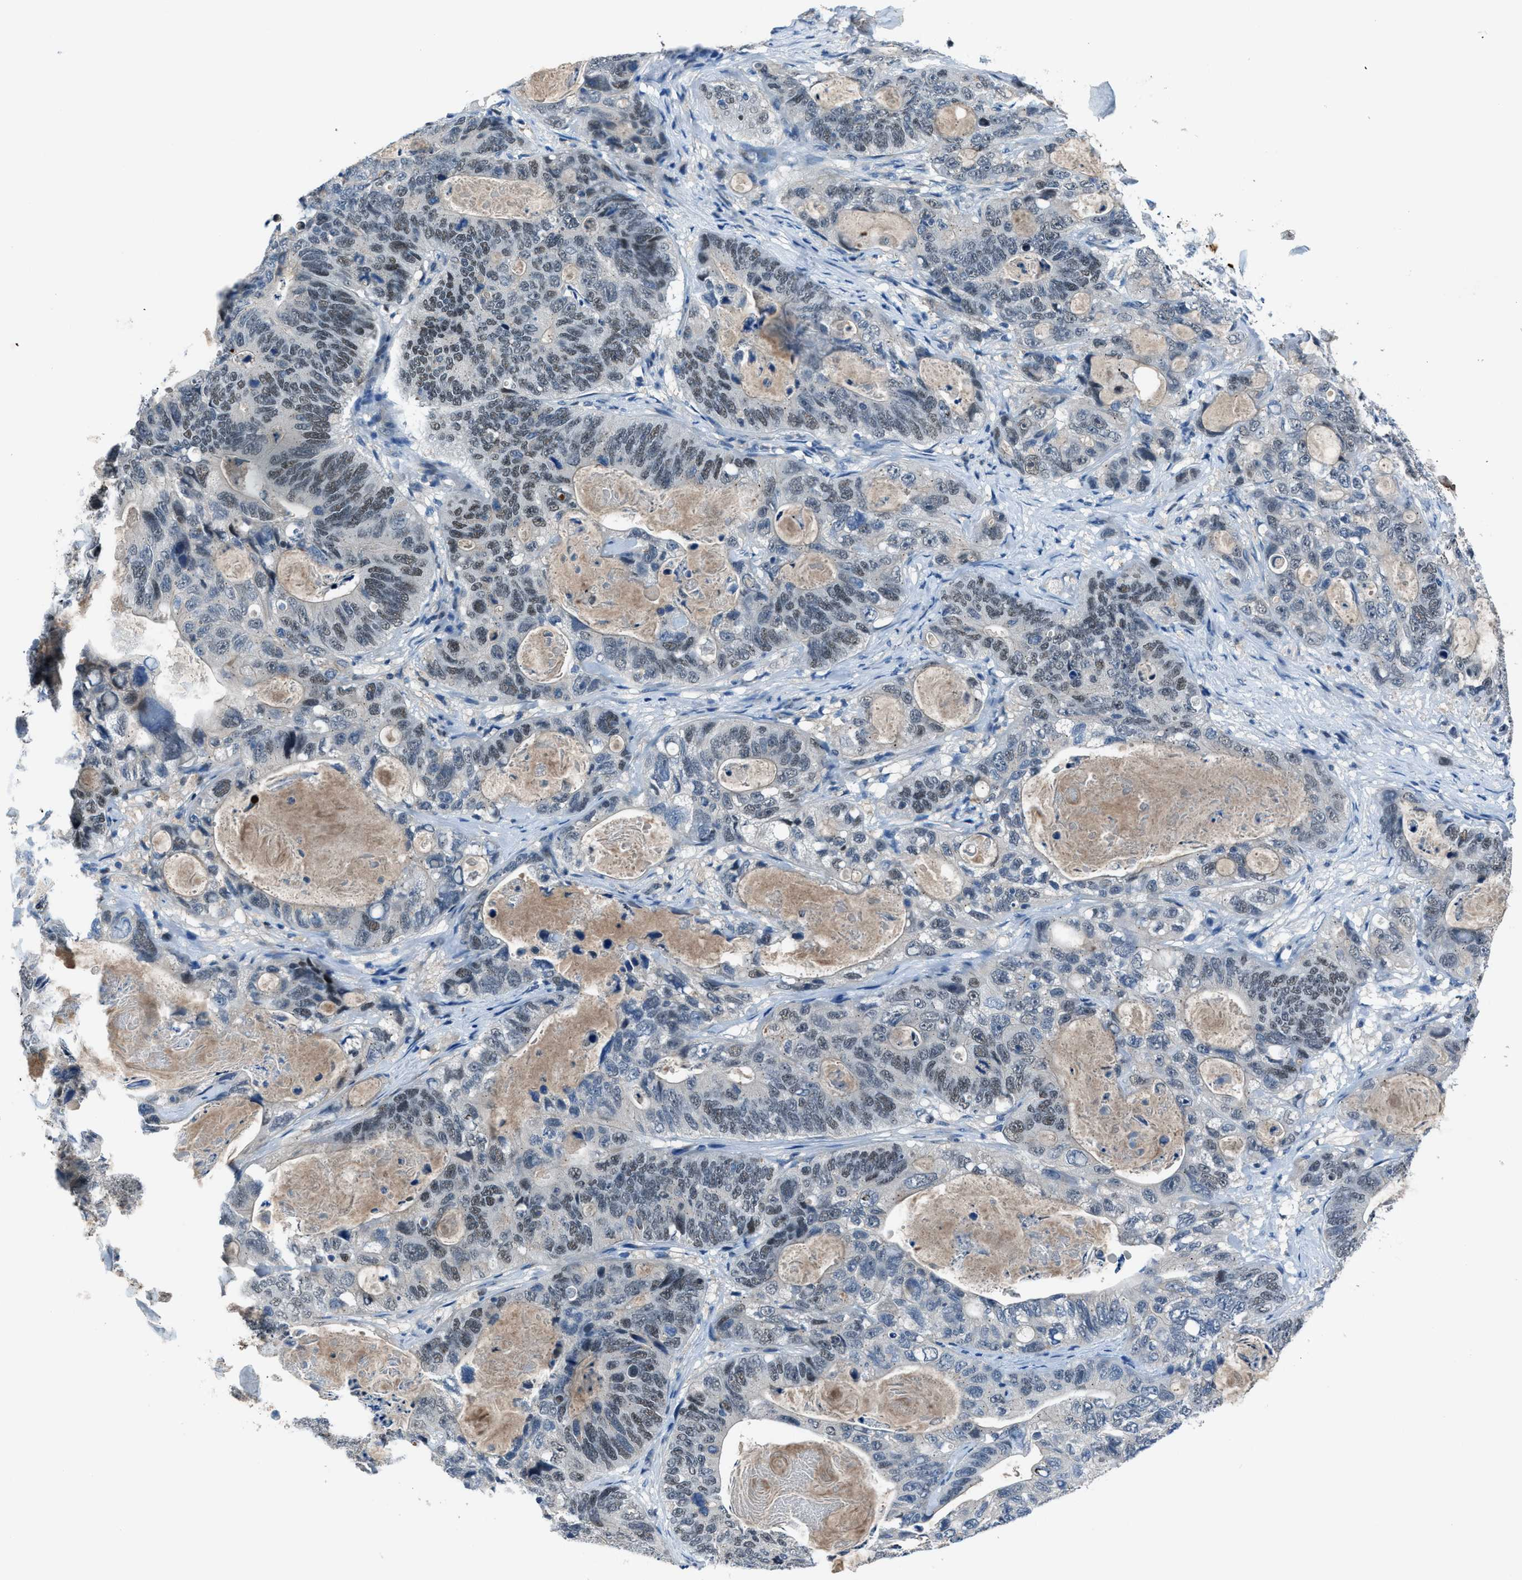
{"staining": {"intensity": "moderate", "quantity": ">75%", "location": "nuclear"}, "tissue": "stomach cancer", "cell_type": "Tumor cells", "image_type": "cancer", "snomed": [{"axis": "morphology", "description": "Normal tissue, NOS"}, {"axis": "morphology", "description": "Adenocarcinoma, NOS"}, {"axis": "topography", "description": "Stomach"}], "caption": "Tumor cells exhibit moderate nuclear staining in about >75% of cells in stomach adenocarcinoma.", "gene": "DUSP19", "patient": {"sex": "female", "age": 89}}